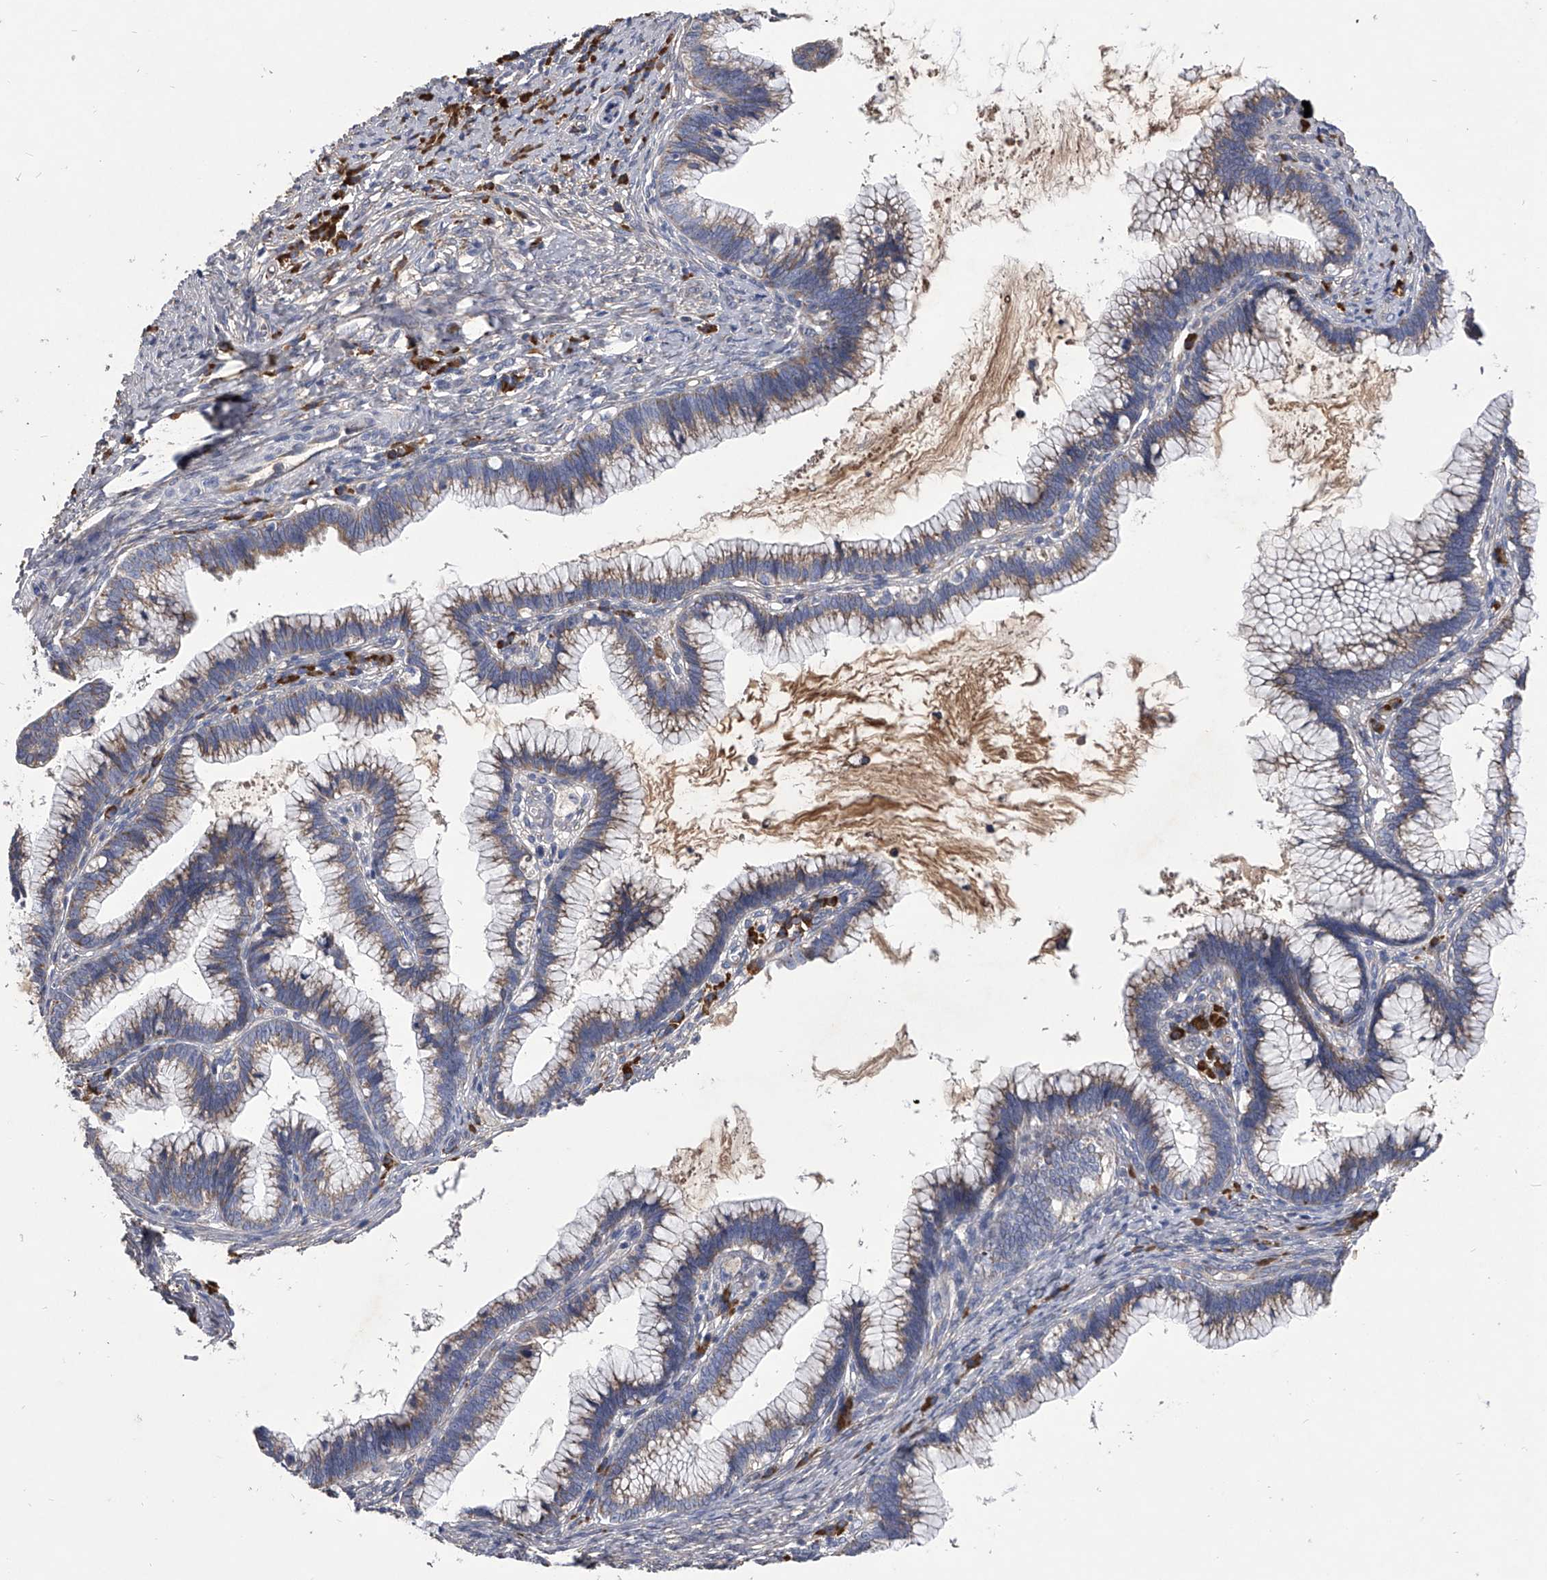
{"staining": {"intensity": "weak", "quantity": ">75%", "location": "cytoplasmic/membranous"}, "tissue": "cervical cancer", "cell_type": "Tumor cells", "image_type": "cancer", "snomed": [{"axis": "morphology", "description": "Adenocarcinoma, NOS"}, {"axis": "topography", "description": "Cervix"}], "caption": "A histopathology image of human cervical cancer stained for a protein demonstrates weak cytoplasmic/membranous brown staining in tumor cells.", "gene": "CCR4", "patient": {"sex": "female", "age": 36}}